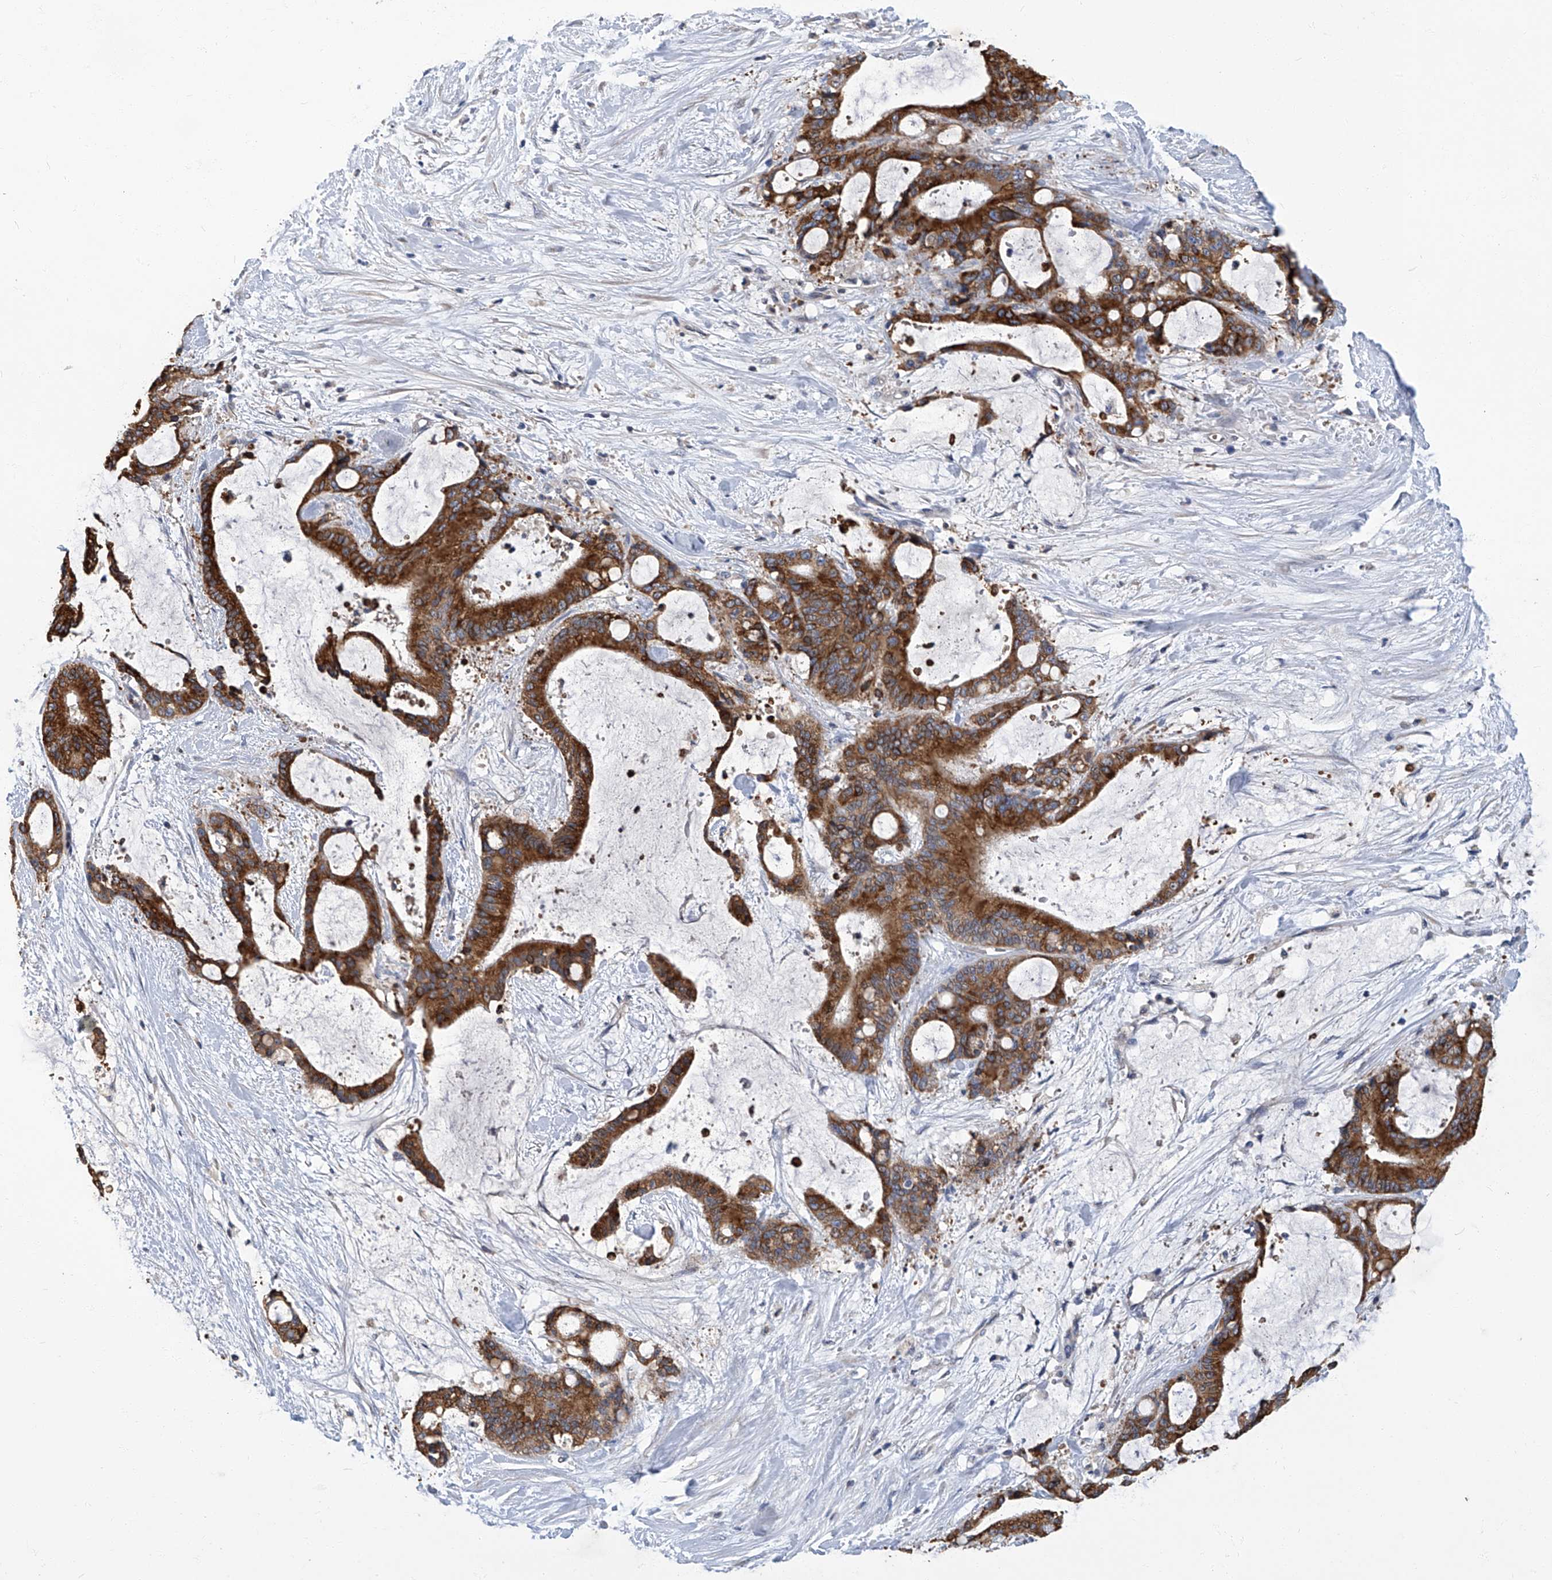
{"staining": {"intensity": "strong", "quantity": ">75%", "location": "cytoplasmic/membranous"}, "tissue": "liver cancer", "cell_type": "Tumor cells", "image_type": "cancer", "snomed": [{"axis": "morphology", "description": "Cholangiocarcinoma"}, {"axis": "topography", "description": "Liver"}], "caption": "This is a micrograph of immunohistochemistry (IHC) staining of liver cholangiocarcinoma, which shows strong staining in the cytoplasmic/membranous of tumor cells.", "gene": "TGFBR1", "patient": {"sex": "female", "age": 73}}